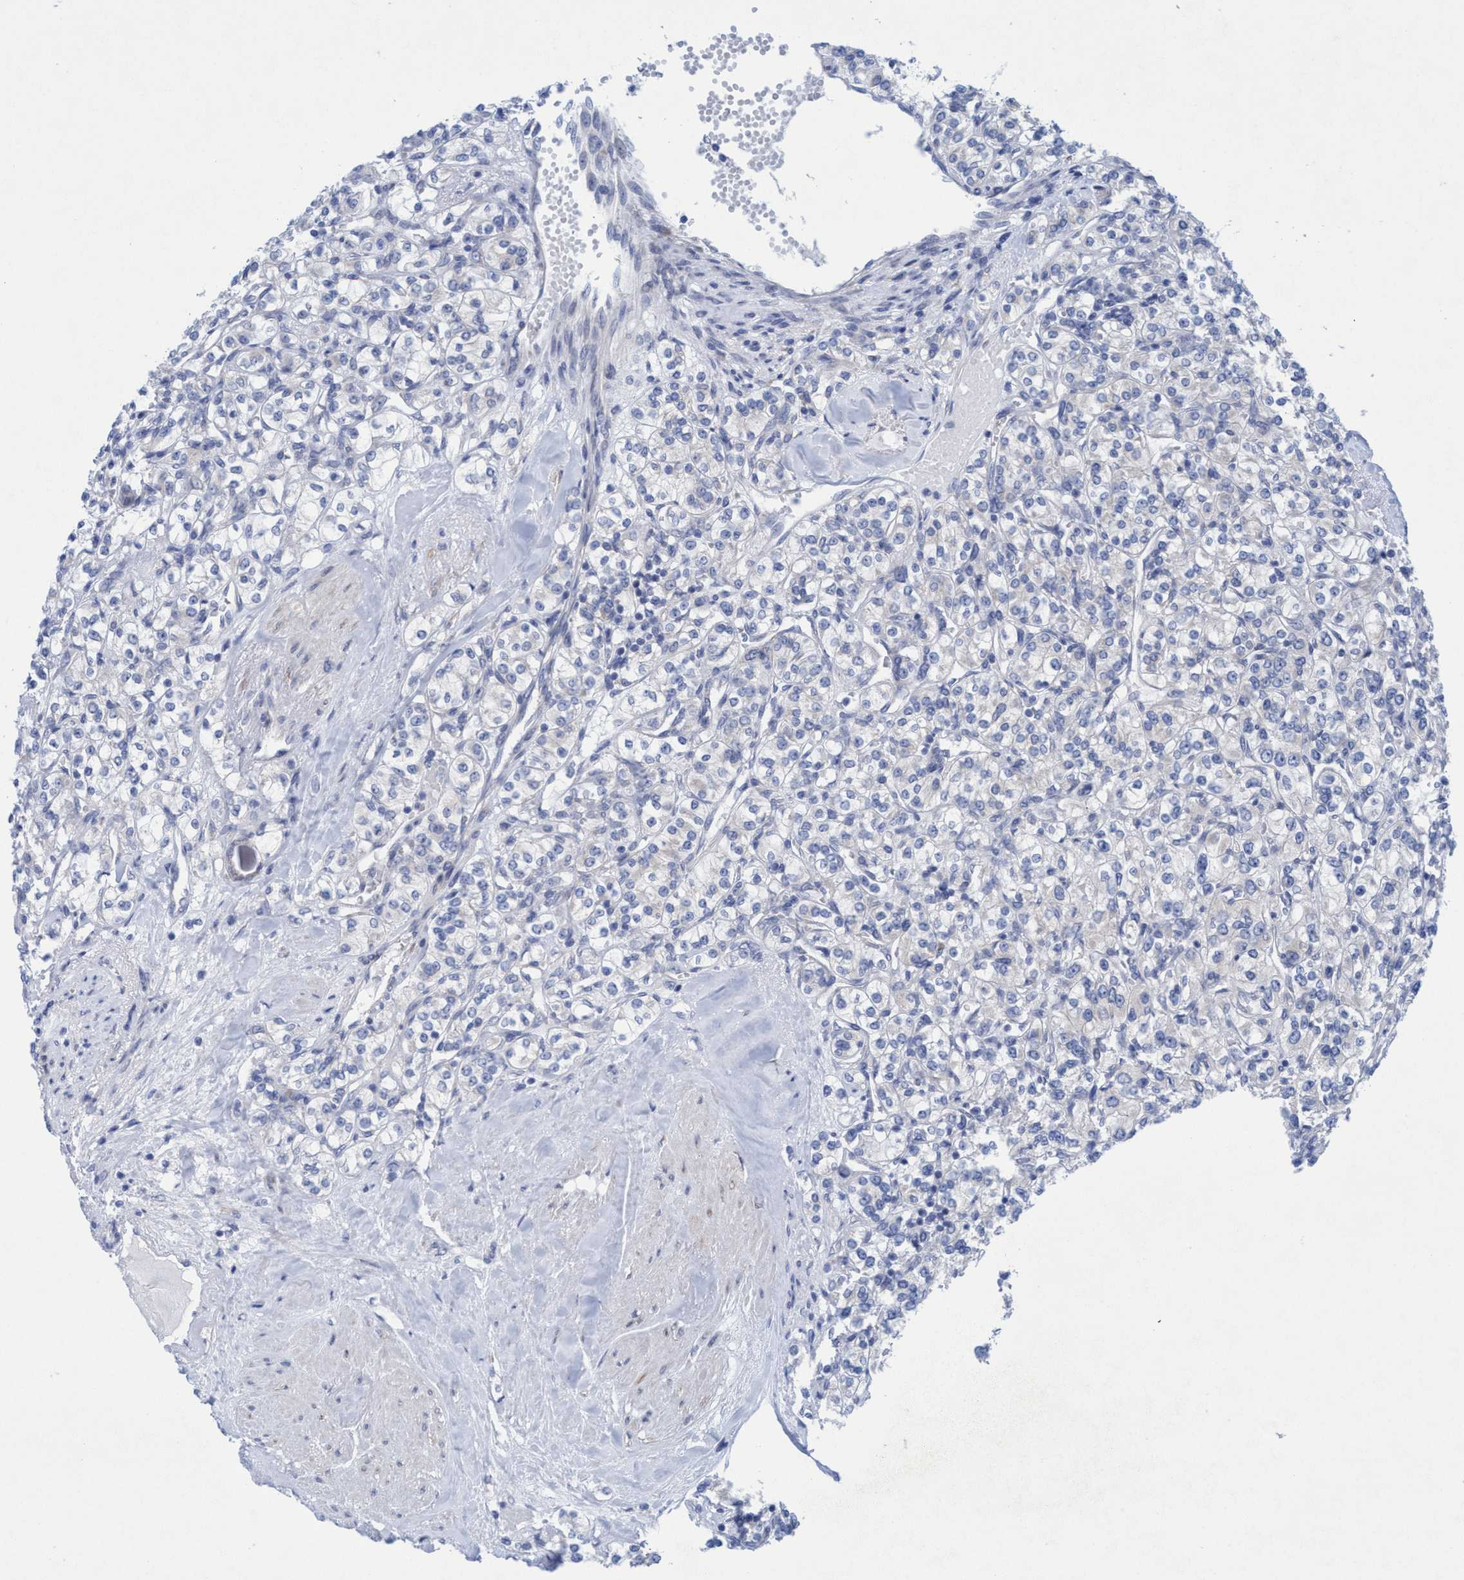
{"staining": {"intensity": "negative", "quantity": "none", "location": "none"}, "tissue": "renal cancer", "cell_type": "Tumor cells", "image_type": "cancer", "snomed": [{"axis": "morphology", "description": "Adenocarcinoma, NOS"}, {"axis": "topography", "description": "Kidney"}], "caption": "Immunohistochemistry (IHC) micrograph of renal cancer stained for a protein (brown), which displays no staining in tumor cells. The staining is performed using DAB (3,3'-diaminobenzidine) brown chromogen with nuclei counter-stained in using hematoxylin.", "gene": "RSAD1", "patient": {"sex": "male", "age": 77}}